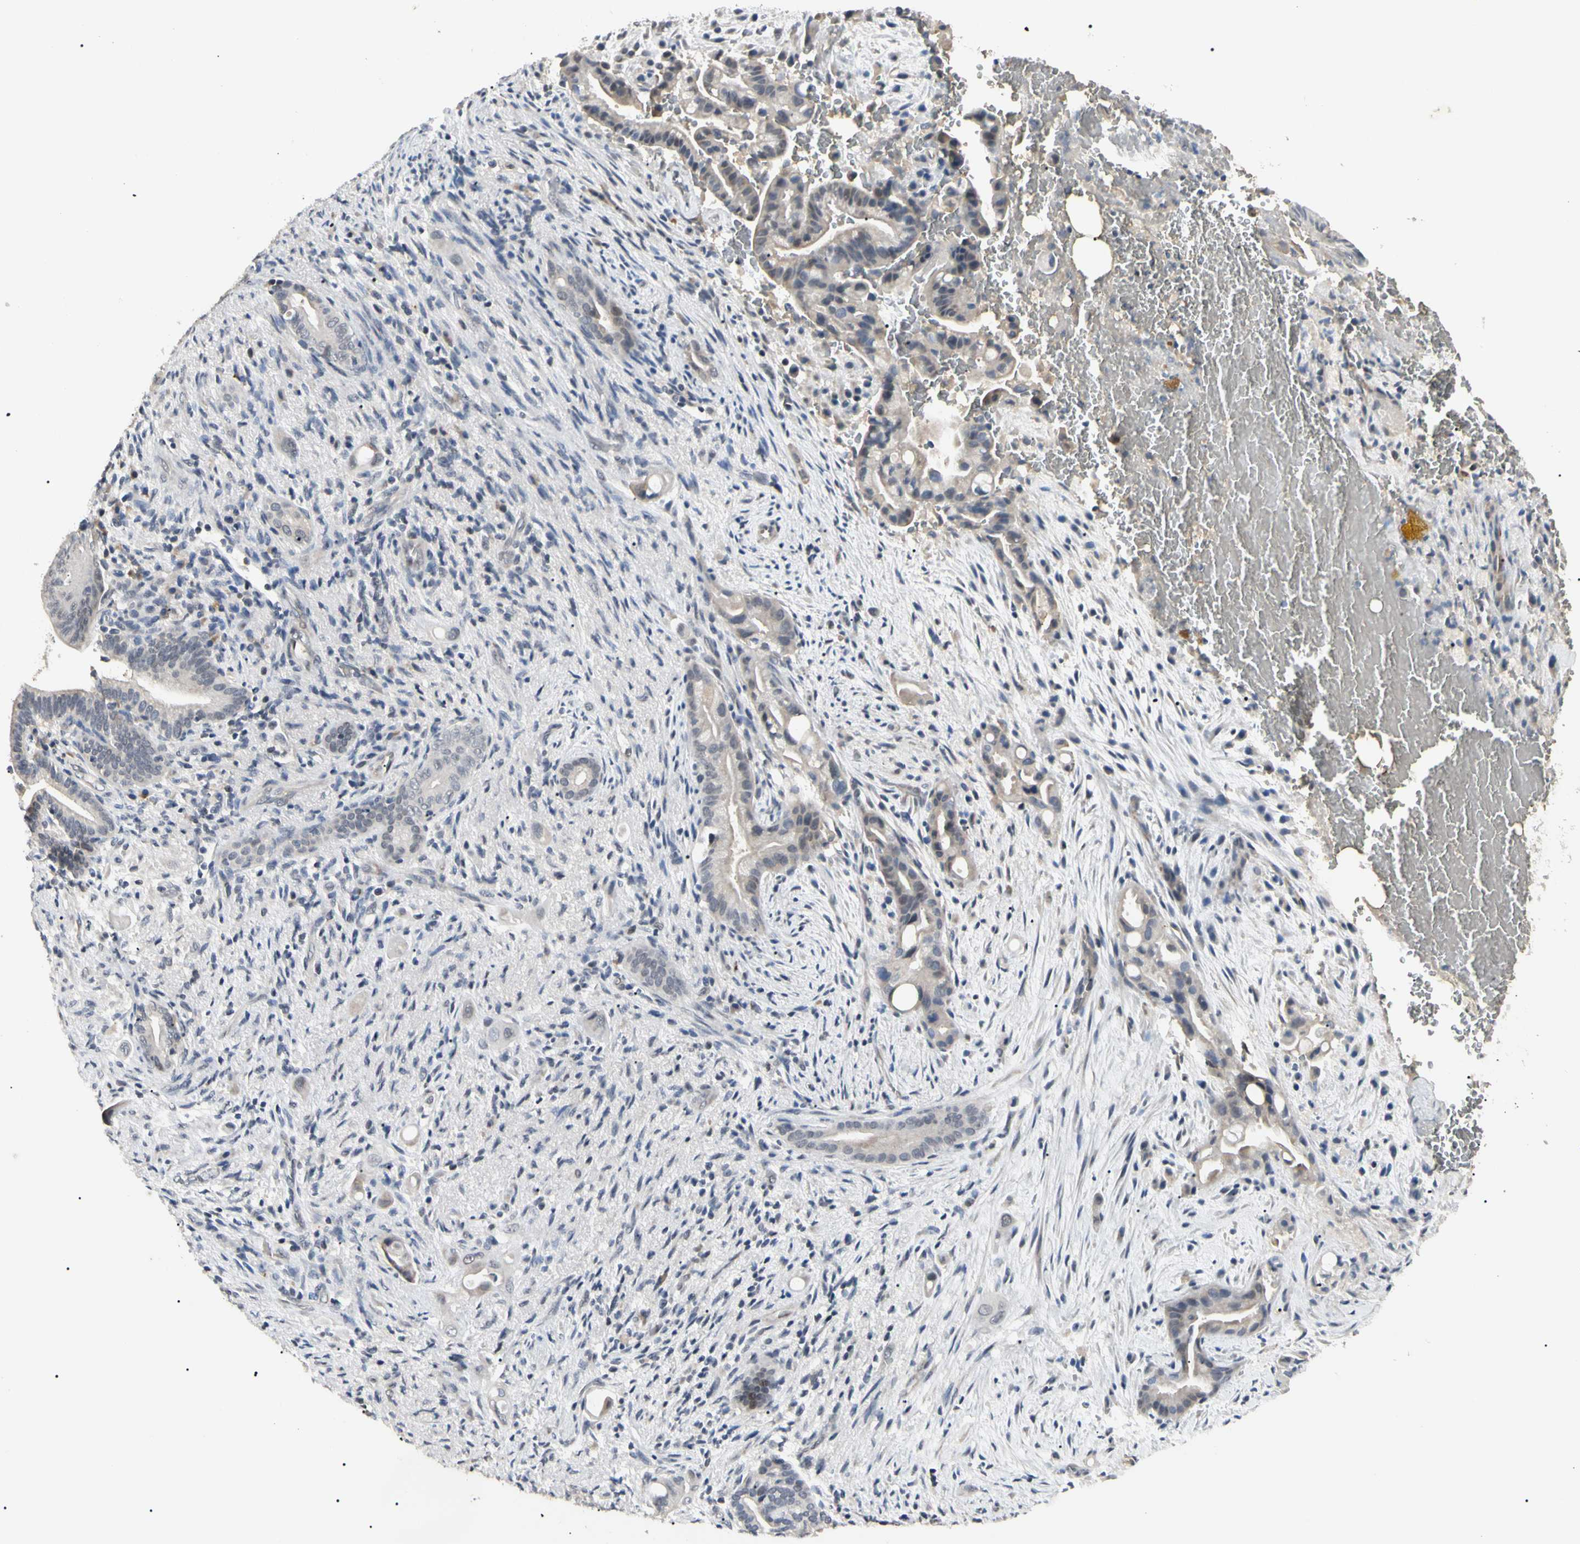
{"staining": {"intensity": "weak", "quantity": "<25%", "location": "cytoplasmic/membranous"}, "tissue": "liver cancer", "cell_type": "Tumor cells", "image_type": "cancer", "snomed": [{"axis": "morphology", "description": "Cholangiocarcinoma"}, {"axis": "topography", "description": "Liver"}], "caption": "Immunohistochemistry micrograph of human liver cholangiocarcinoma stained for a protein (brown), which exhibits no positivity in tumor cells.", "gene": "GREM1", "patient": {"sex": "female", "age": 68}}